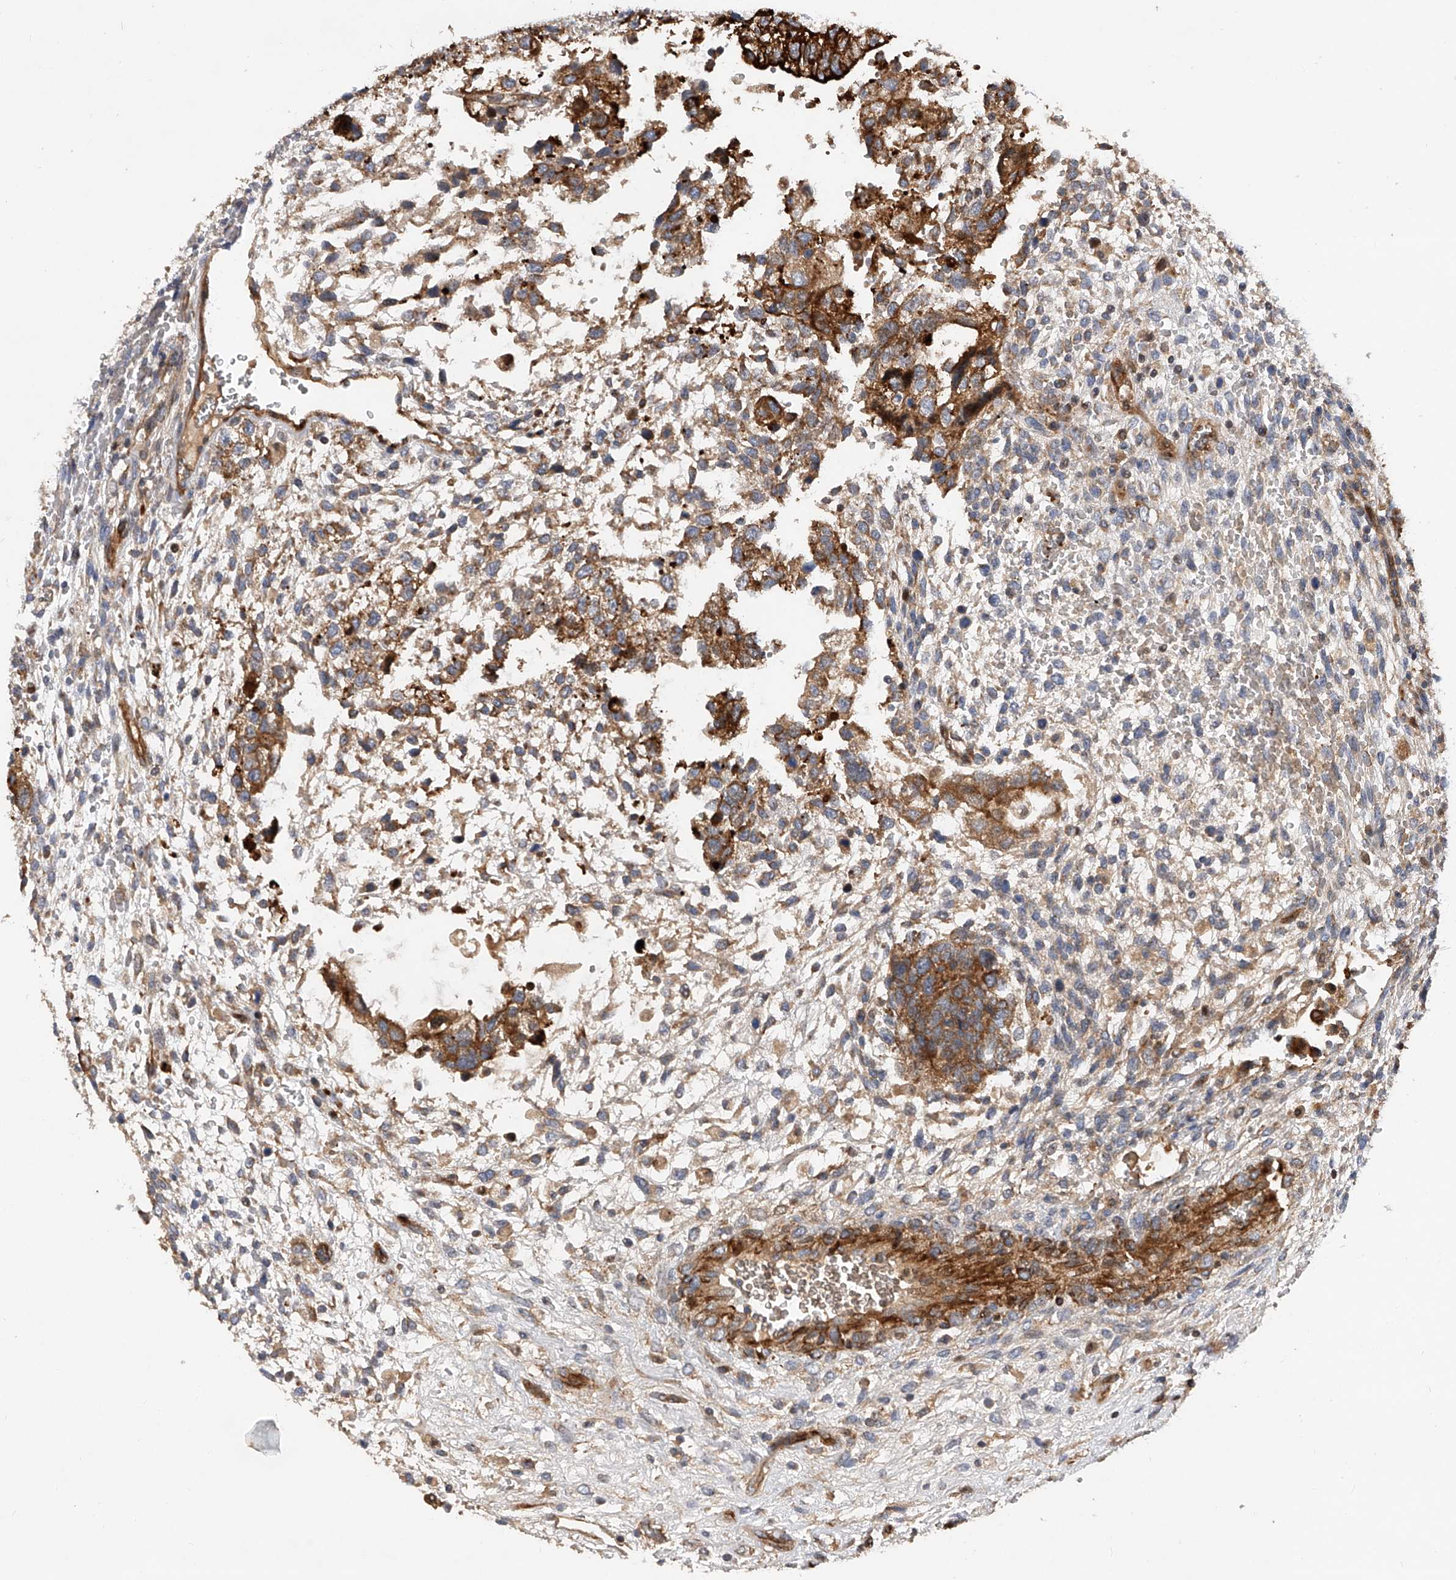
{"staining": {"intensity": "moderate", "quantity": ">75%", "location": "cytoplasmic/membranous"}, "tissue": "testis cancer", "cell_type": "Tumor cells", "image_type": "cancer", "snomed": [{"axis": "morphology", "description": "Carcinoma, Embryonal, NOS"}, {"axis": "topography", "description": "Testis"}], "caption": "Testis cancer tissue shows moderate cytoplasmic/membranous staining in approximately >75% of tumor cells (DAB (3,3'-diaminobenzidine) = brown stain, brightfield microscopy at high magnification).", "gene": "PDSS2", "patient": {"sex": "male", "age": 37}}